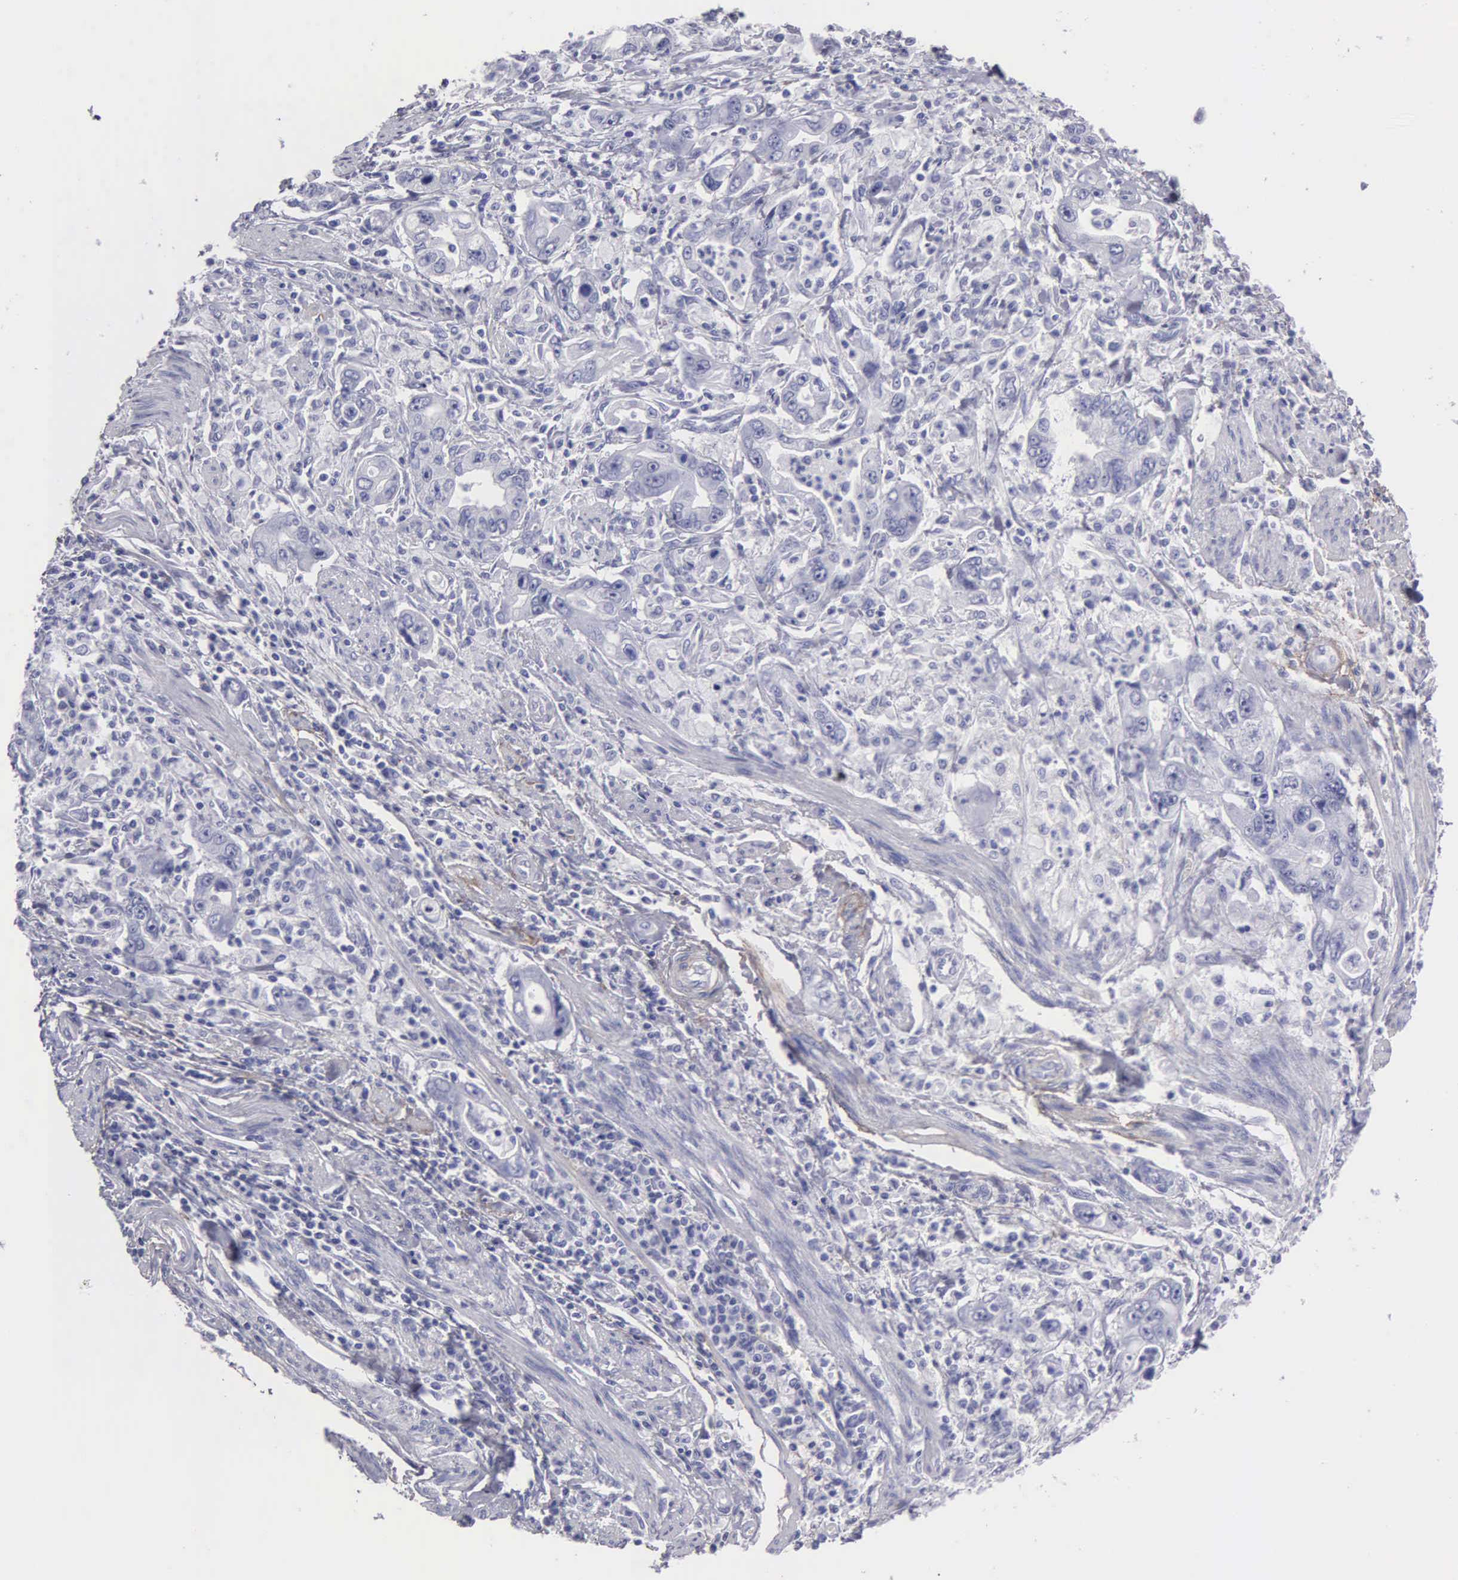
{"staining": {"intensity": "negative", "quantity": "none", "location": "none"}, "tissue": "stomach cancer", "cell_type": "Tumor cells", "image_type": "cancer", "snomed": [{"axis": "morphology", "description": "Adenocarcinoma, NOS"}, {"axis": "topography", "description": "Pancreas"}, {"axis": "topography", "description": "Stomach, upper"}], "caption": "Immunohistochemistry (IHC) image of neoplastic tissue: adenocarcinoma (stomach) stained with DAB shows no significant protein positivity in tumor cells.", "gene": "FBLN5", "patient": {"sex": "male", "age": 77}}